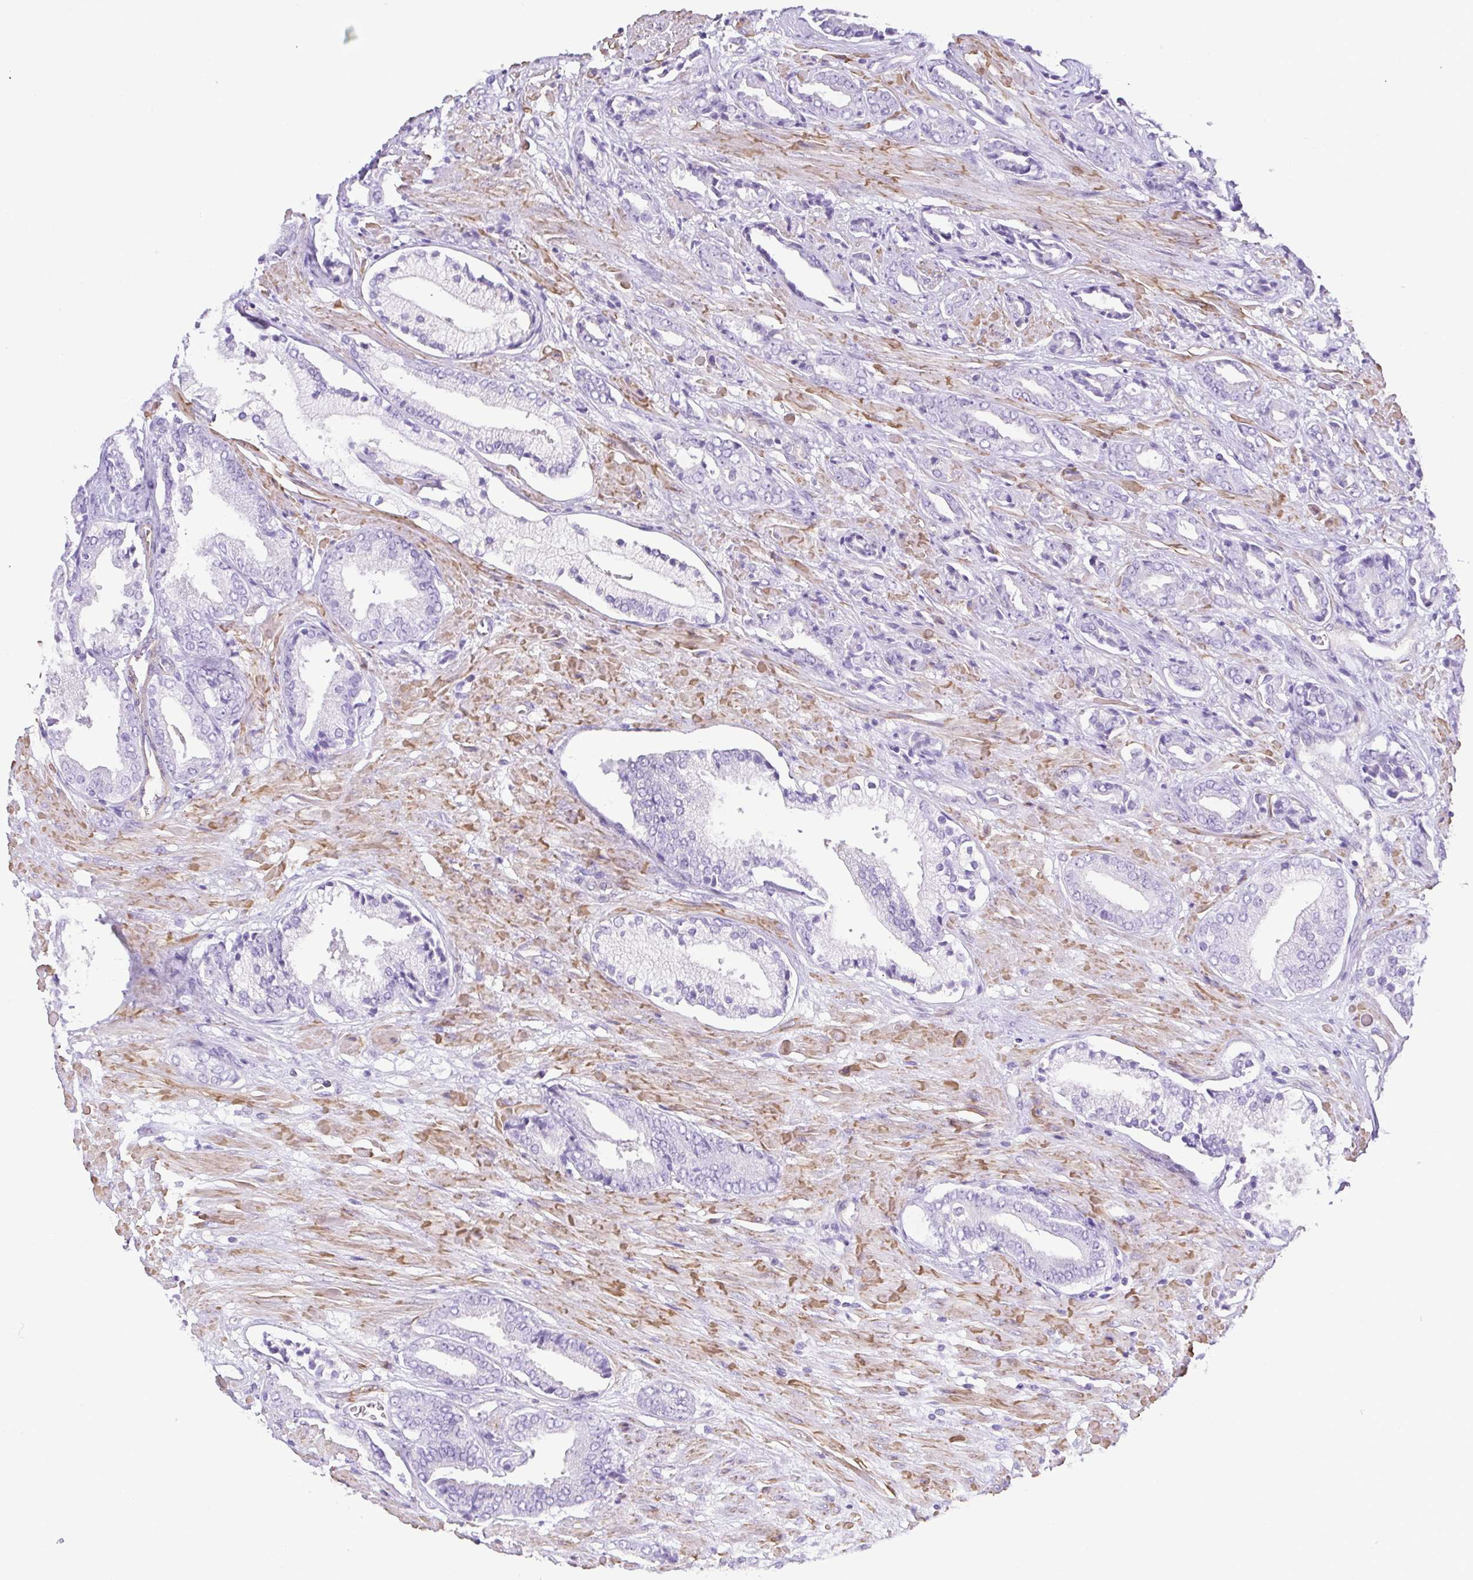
{"staining": {"intensity": "negative", "quantity": "none", "location": "none"}, "tissue": "prostate cancer", "cell_type": "Tumor cells", "image_type": "cancer", "snomed": [{"axis": "morphology", "description": "Adenocarcinoma, High grade"}, {"axis": "topography", "description": "Prostate"}], "caption": "The image exhibits no staining of tumor cells in adenocarcinoma (high-grade) (prostate).", "gene": "MYL6", "patient": {"sex": "male", "age": 56}}